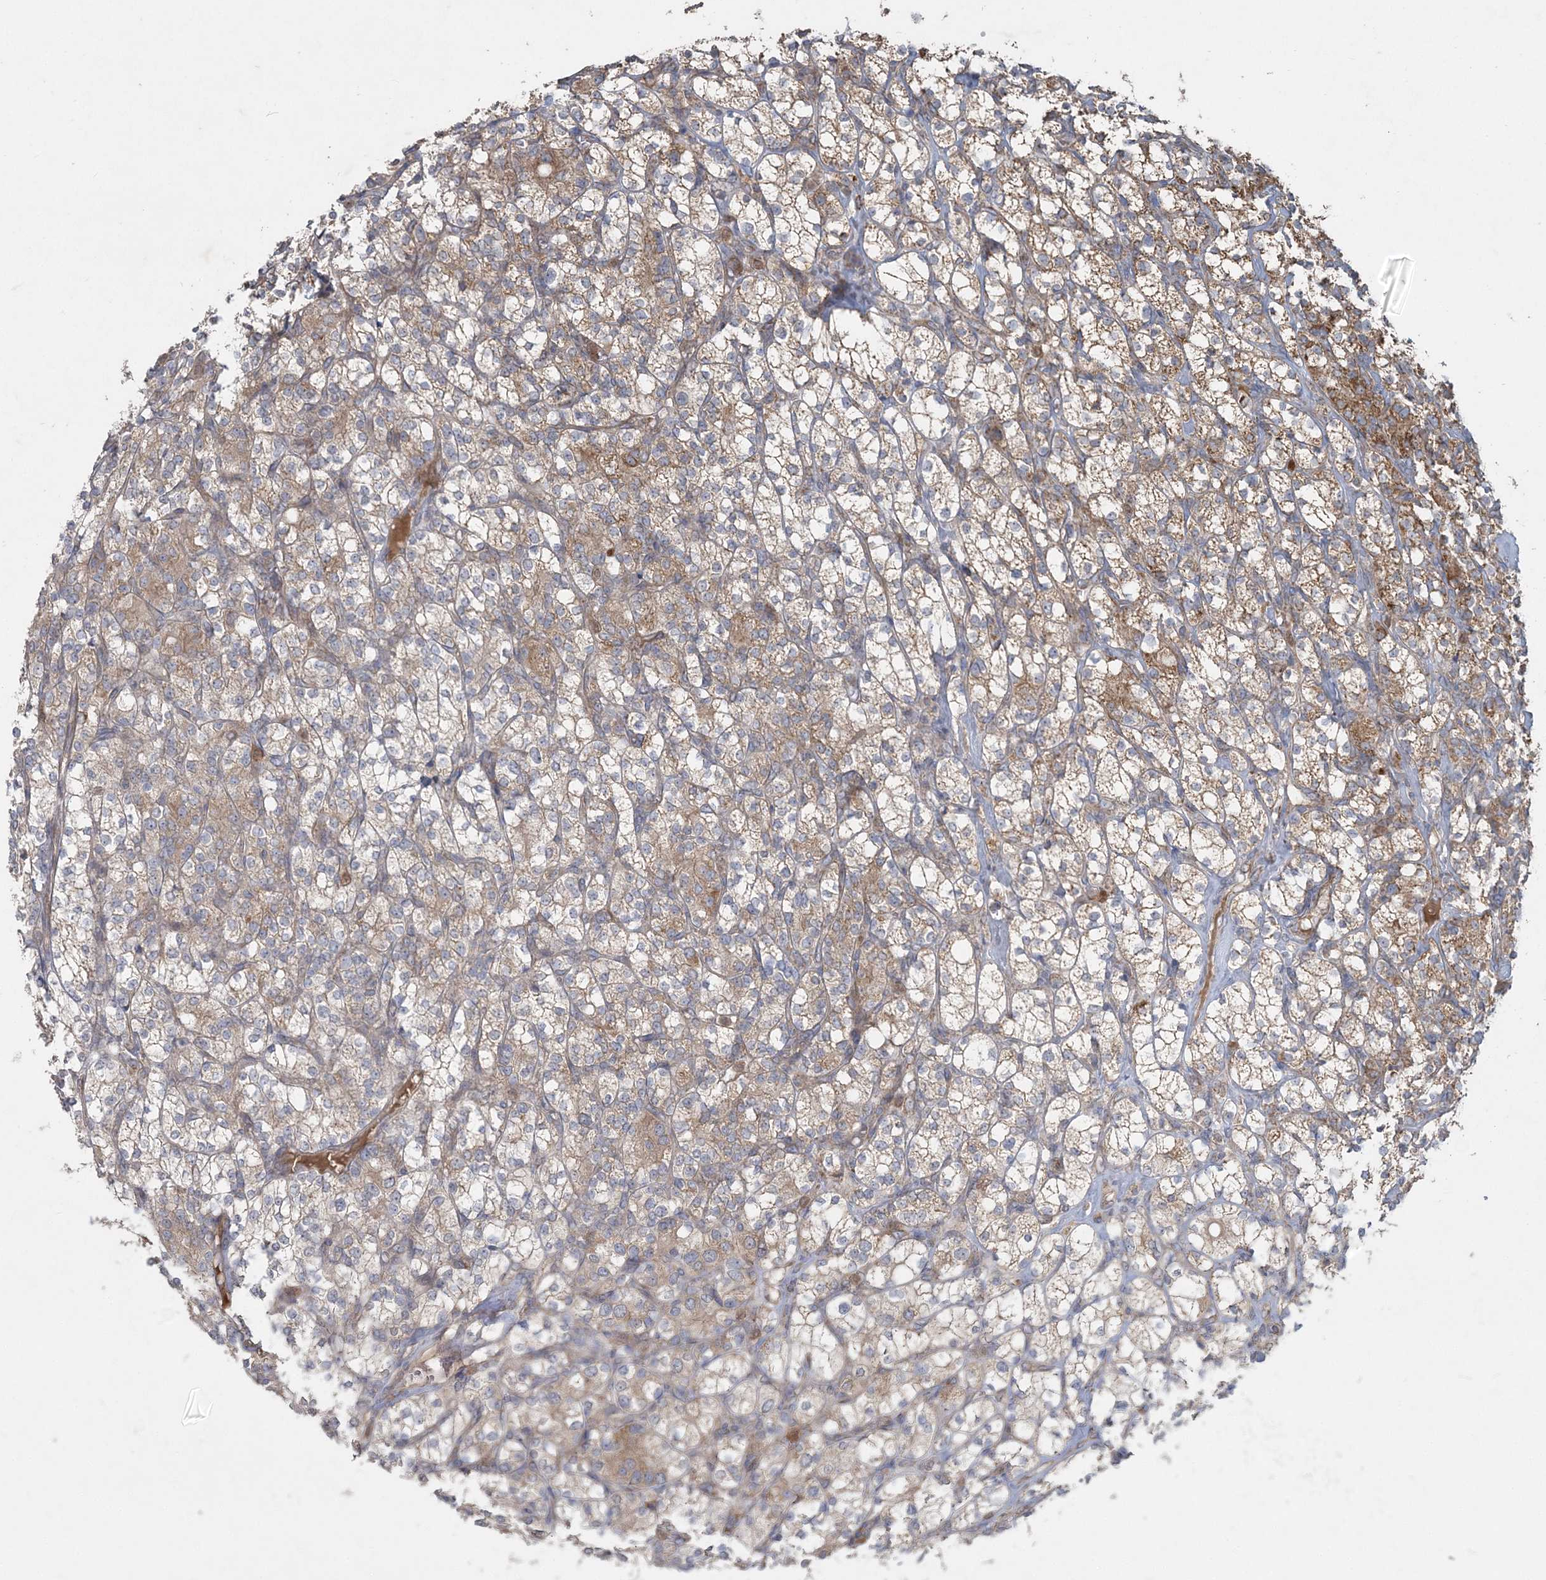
{"staining": {"intensity": "moderate", "quantity": ">75%", "location": "cytoplasmic/membranous"}, "tissue": "renal cancer", "cell_type": "Tumor cells", "image_type": "cancer", "snomed": [{"axis": "morphology", "description": "Adenocarcinoma, NOS"}, {"axis": "topography", "description": "Kidney"}], "caption": "Human renal cancer (adenocarcinoma) stained with a brown dye reveals moderate cytoplasmic/membranous positive staining in about >75% of tumor cells.", "gene": "LRPPRC", "patient": {"sex": "male", "age": 77}}